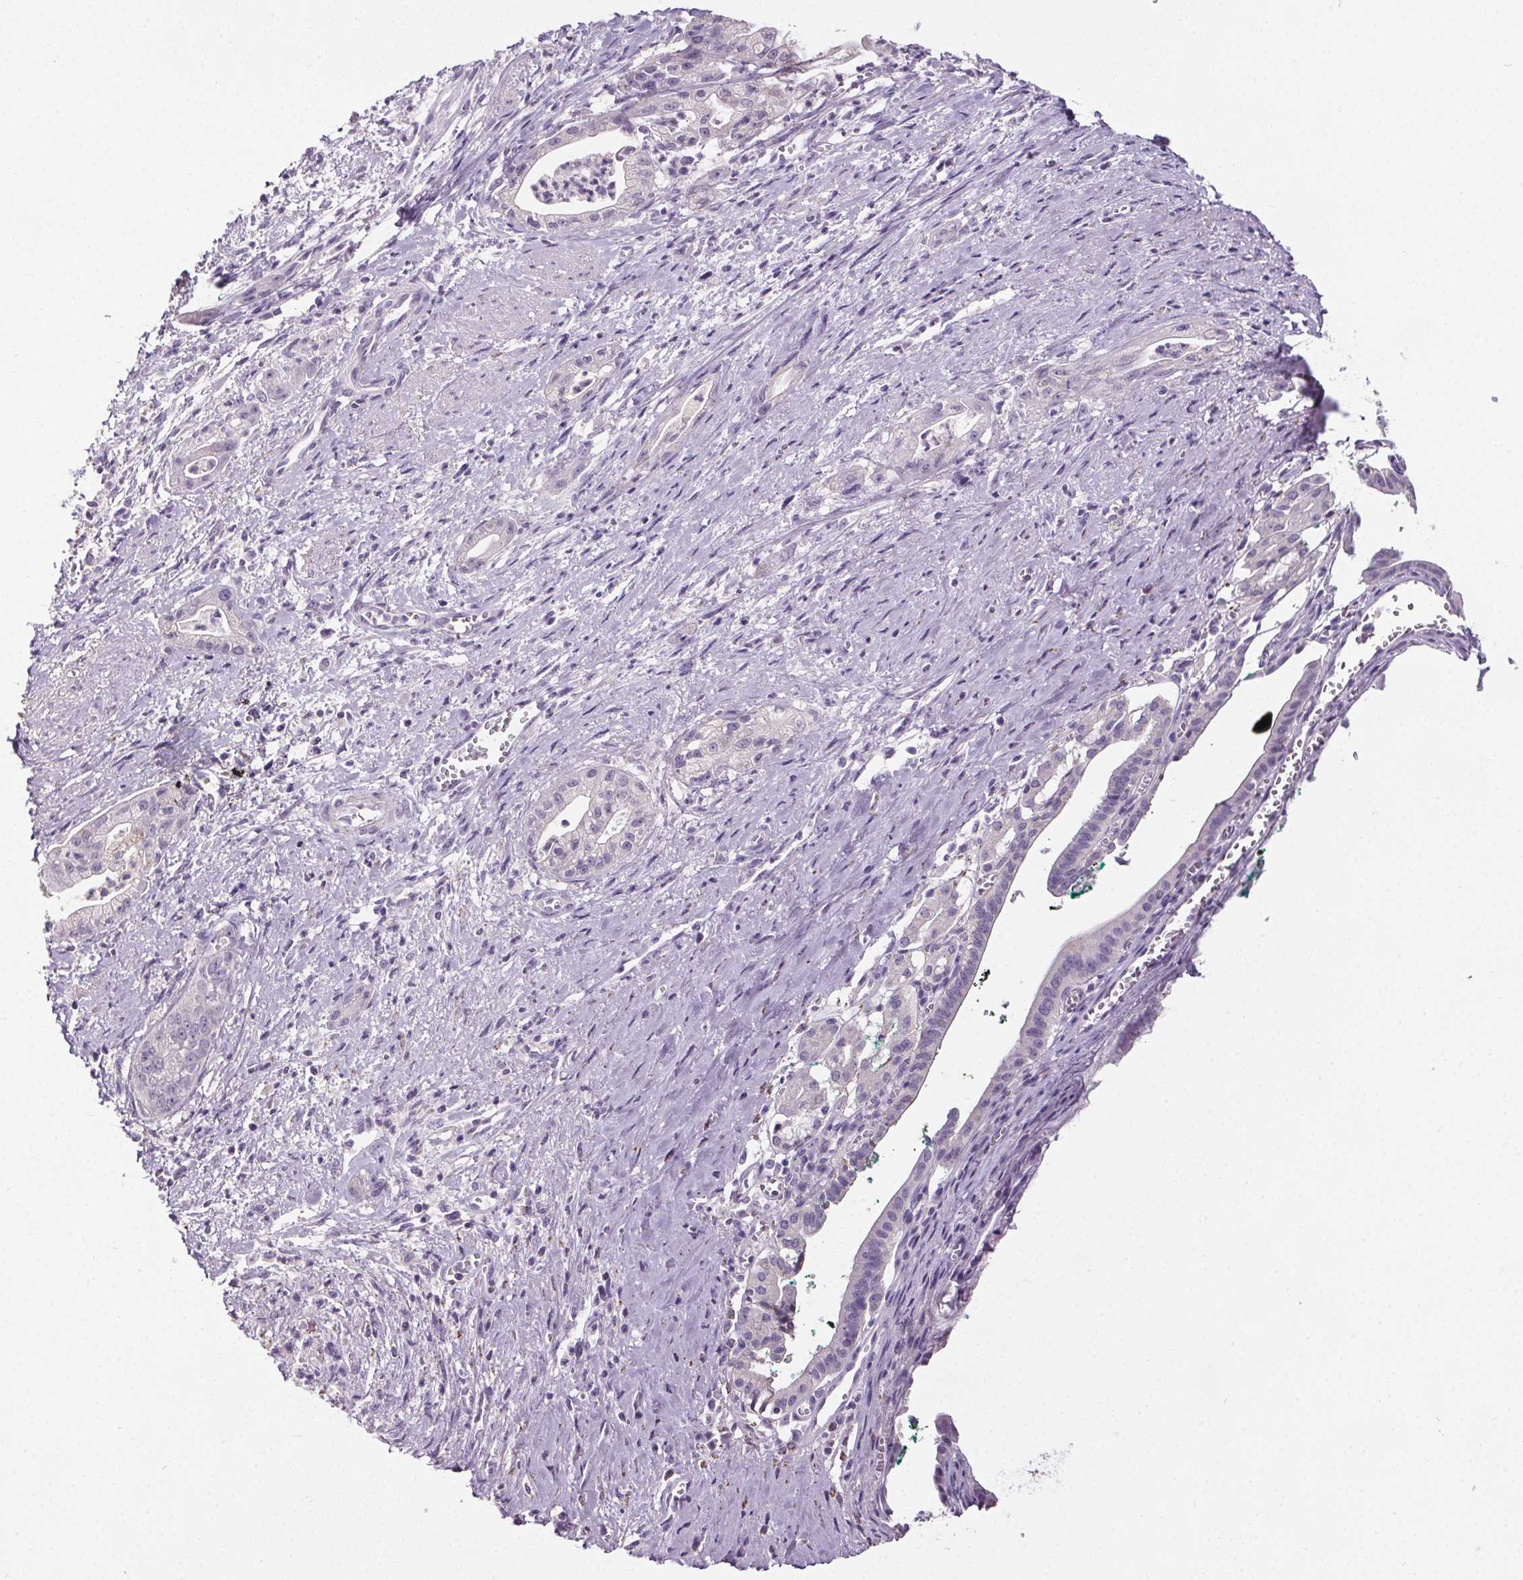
{"staining": {"intensity": "weak", "quantity": "<25%", "location": "cytoplasmic/membranous"}, "tissue": "pancreatic cancer", "cell_type": "Tumor cells", "image_type": "cancer", "snomed": [{"axis": "morphology", "description": "Normal tissue, NOS"}, {"axis": "morphology", "description": "Adenocarcinoma, NOS"}, {"axis": "topography", "description": "Lymph node"}, {"axis": "topography", "description": "Pancreas"}], "caption": "IHC histopathology image of pancreatic cancer (adenocarcinoma) stained for a protein (brown), which exhibits no expression in tumor cells.", "gene": "GPIHBP1", "patient": {"sex": "female", "age": 58}}